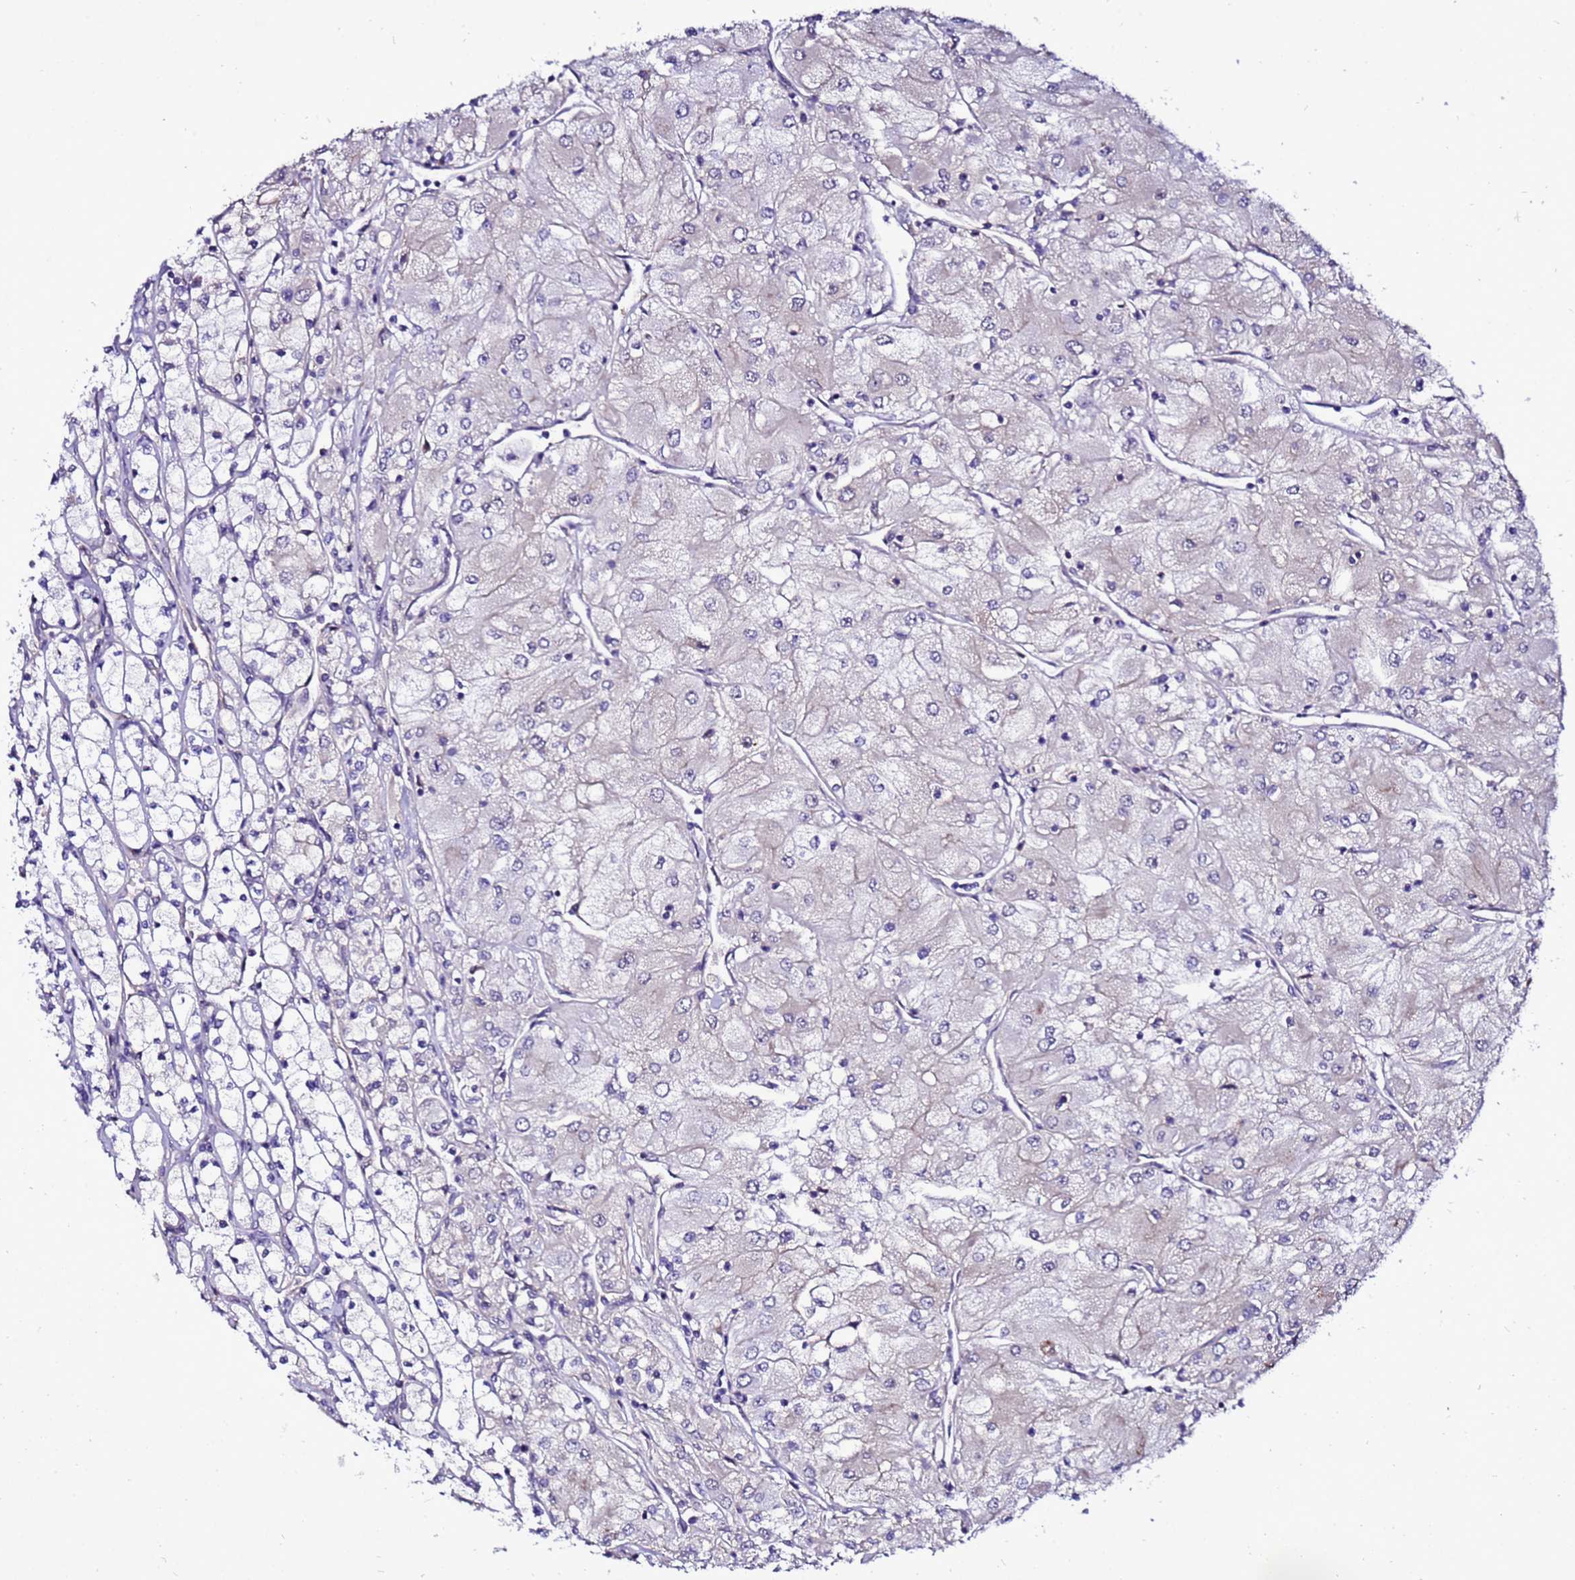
{"staining": {"intensity": "negative", "quantity": "none", "location": "none"}, "tissue": "renal cancer", "cell_type": "Tumor cells", "image_type": "cancer", "snomed": [{"axis": "morphology", "description": "Adenocarcinoma, NOS"}, {"axis": "topography", "description": "Kidney"}], "caption": "High power microscopy image of an IHC histopathology image of renal cancer (adenocarcinoma), revealing no significant staining in tumor cells. (DAB (3,3'-diaminobenzidine) immunohistochemistry with hematoxylin counter stain).", "gene": "C19orf47", "patient": {"sex": "male", "age": 80}}